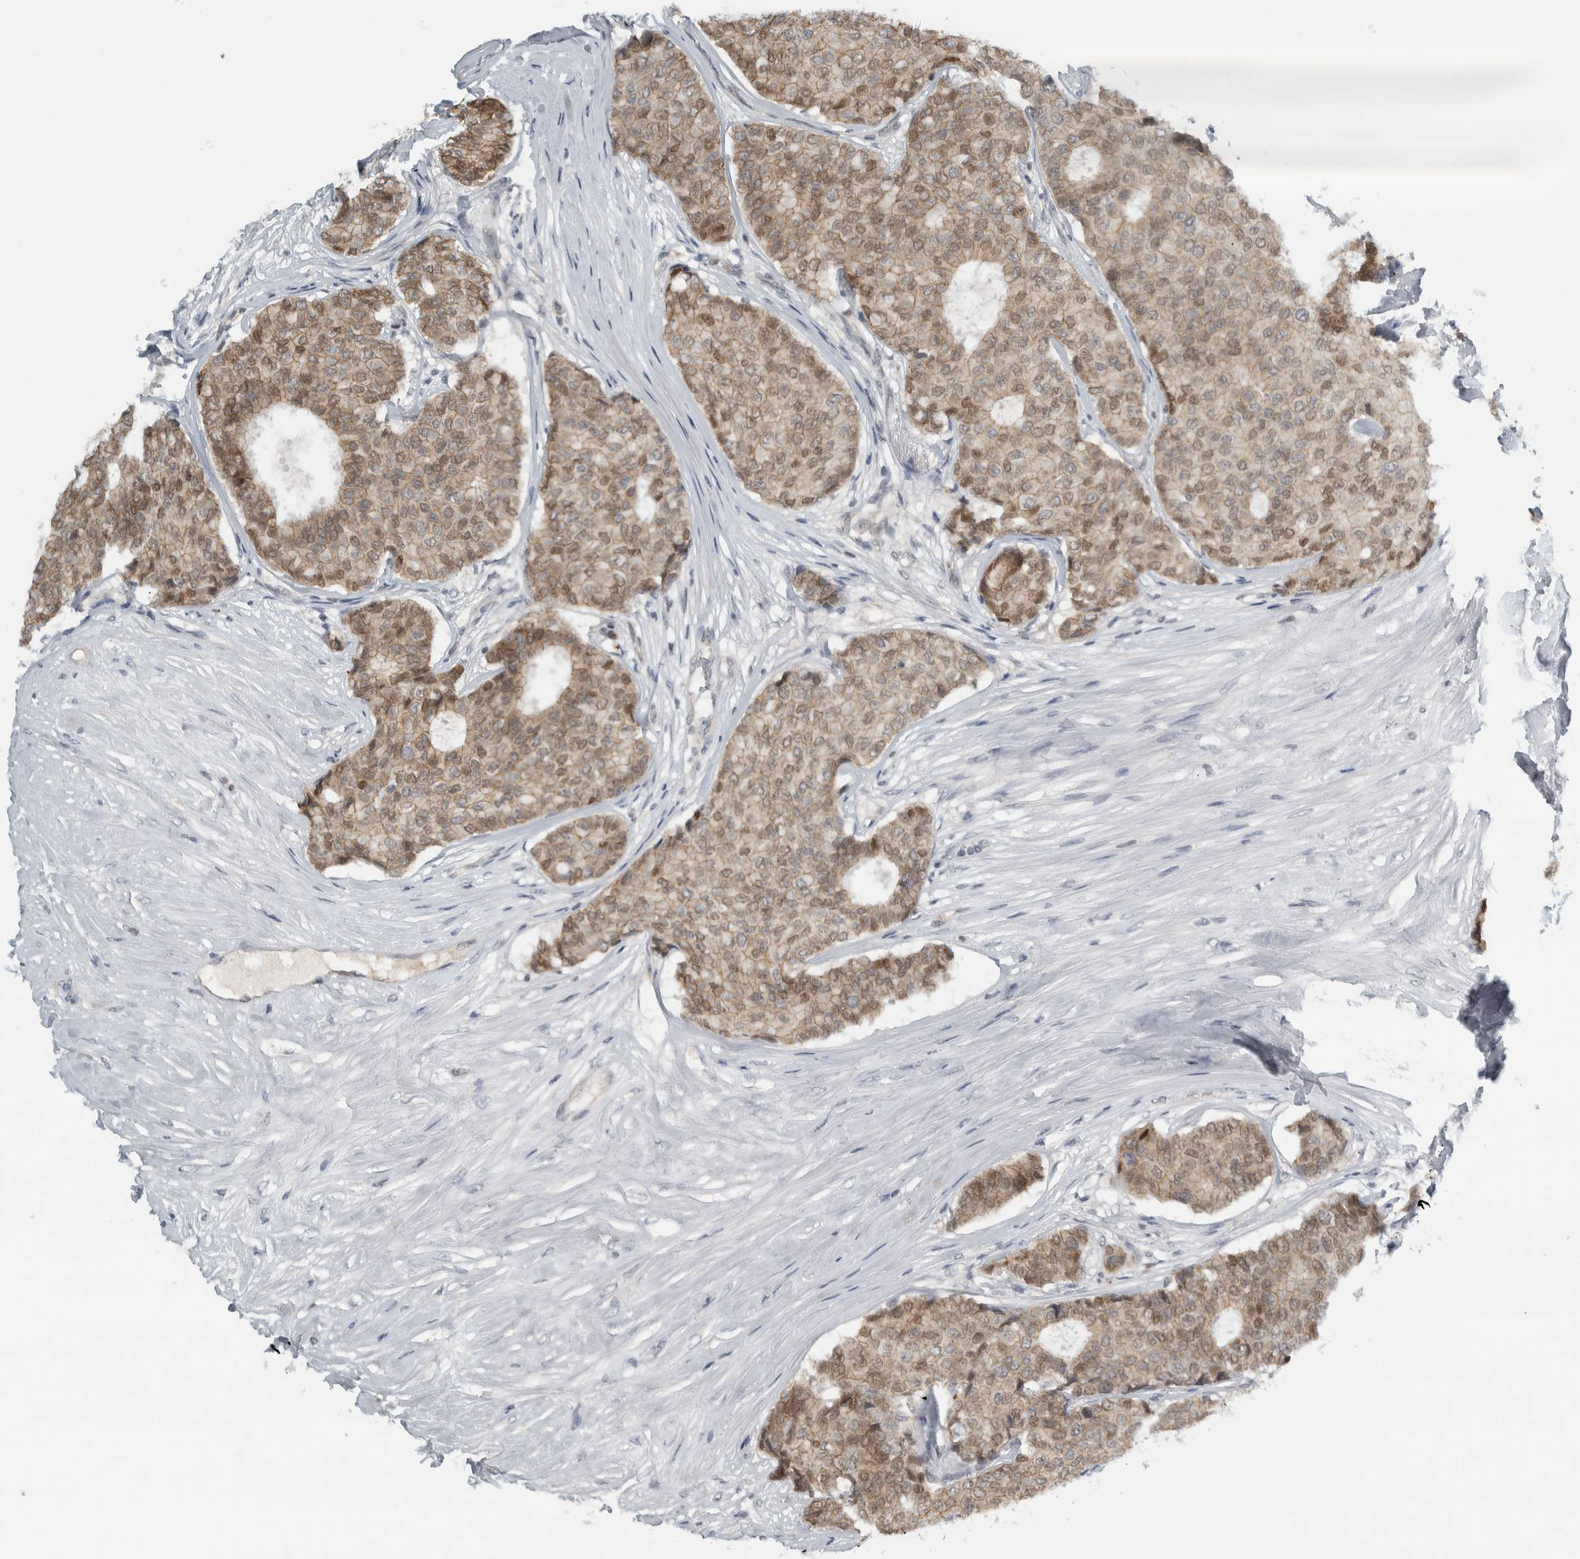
{"staining": {"intensity": "weak", "quantity": ">75%", "location": "cytoplasmic/membranous,nuclear"}, "tissue": "breast cancer", "cell_type": "Tumor cells", "image_type": "cancer", "snomed": [{"axis": "morphology", "description": "Duct carcinoma"}, {"axis": "topography", "description": "Breast"}], "caption": "Infiltrating ductal carcinoma (breast) tissue reveals weak cytoplasmic/membranous and nuclear staining in about >75% of tumor cells, visualized by immunohistochemistry.", "gene": "ADPRM", "patient": {"sex": "female", "age": 75}}